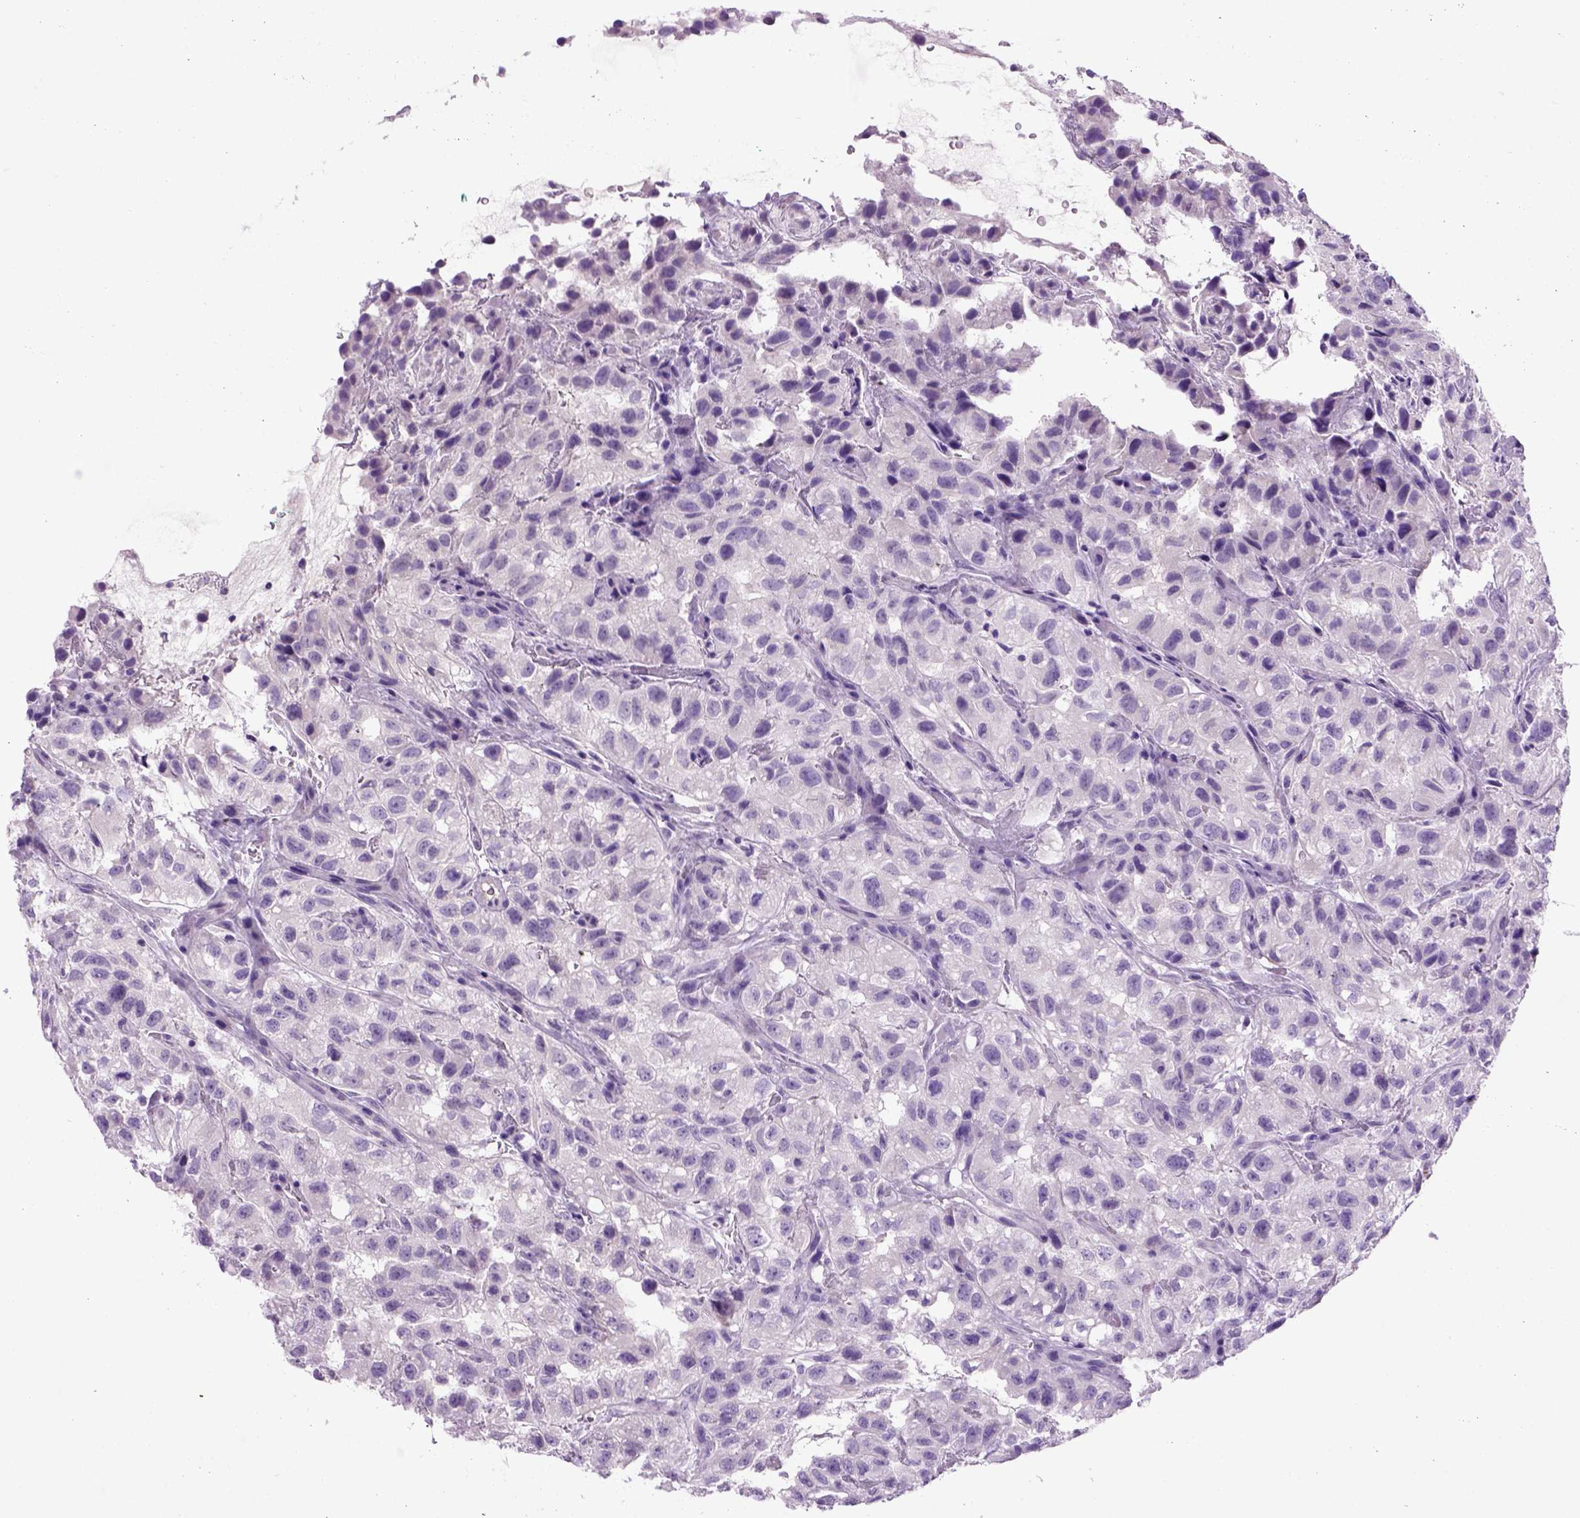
{"staining": {"intensity": "negative", "quantity": "none", "location": "none"}, "tissue": "renal cancer", "cell_type": "Tumor cells", "image_type": "cancer", "snomed": [{"axis": "morphology", "description": "Adenocarcinoma, NOS"}, {"axis": "topography", "description": "Kidney"}], "caption": "Tumor cells are negative for protein expression in human adenocarcinoma (renal).", "gene": "CDH1", "patient": {"sex": "male", "age": 64}}